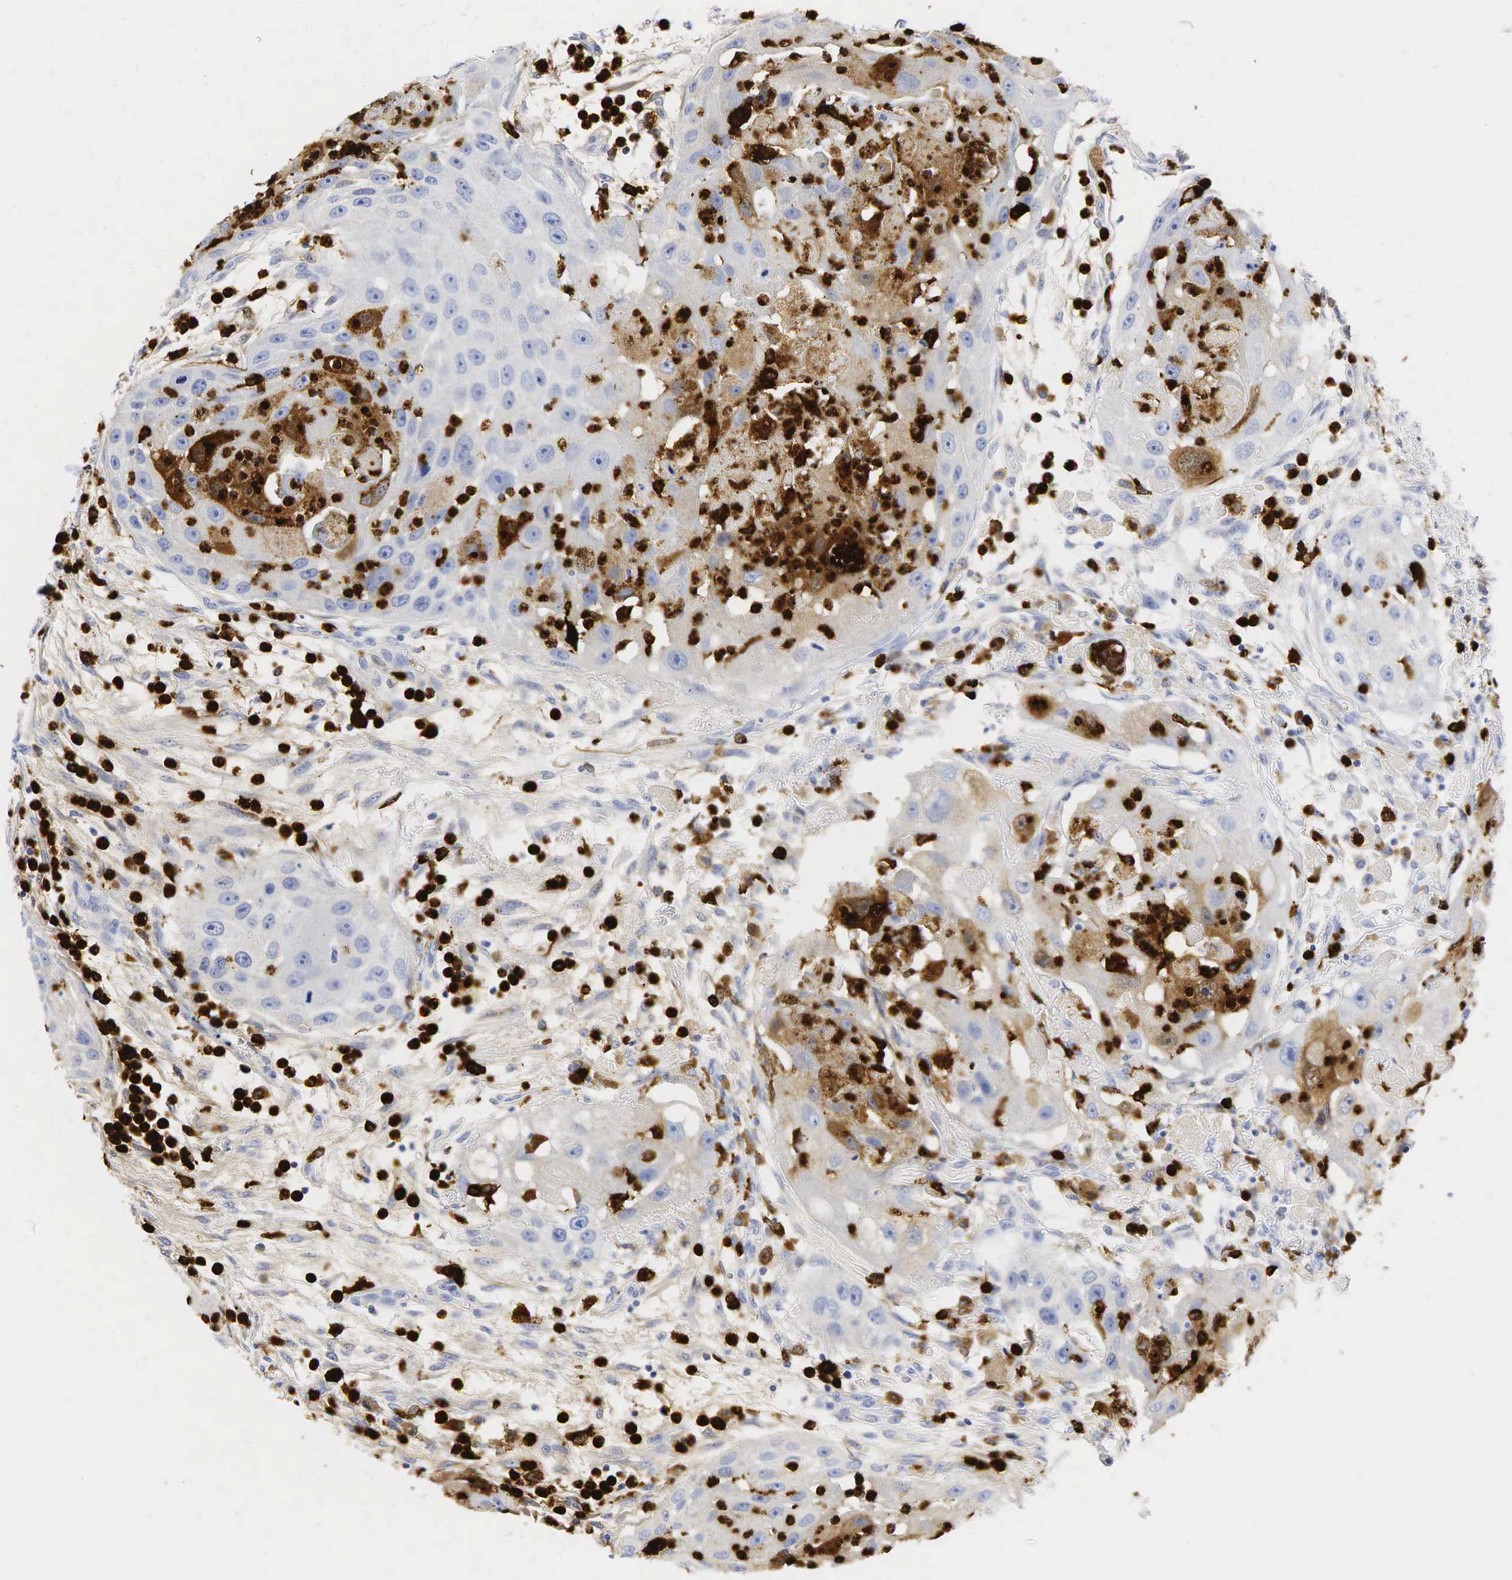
{"staining": {"intensity": "negative", "quantity": "none", "location": "none"}, "tissue": "head and neck cancer", "cell_type": "Tumor cells", "image_type": "cancer", "snomed": [{"axis": "morphology", "description": "Squamous cell carcinoma, NOS"}, {"axis": "topography", "description": "Head-Neck"}], "caption": "Tumor cells show no significant protein staining in head and neck squamous cell carcinoma.", "gene": "LYZ", "patient": {"sex": "male", "age": 64}}